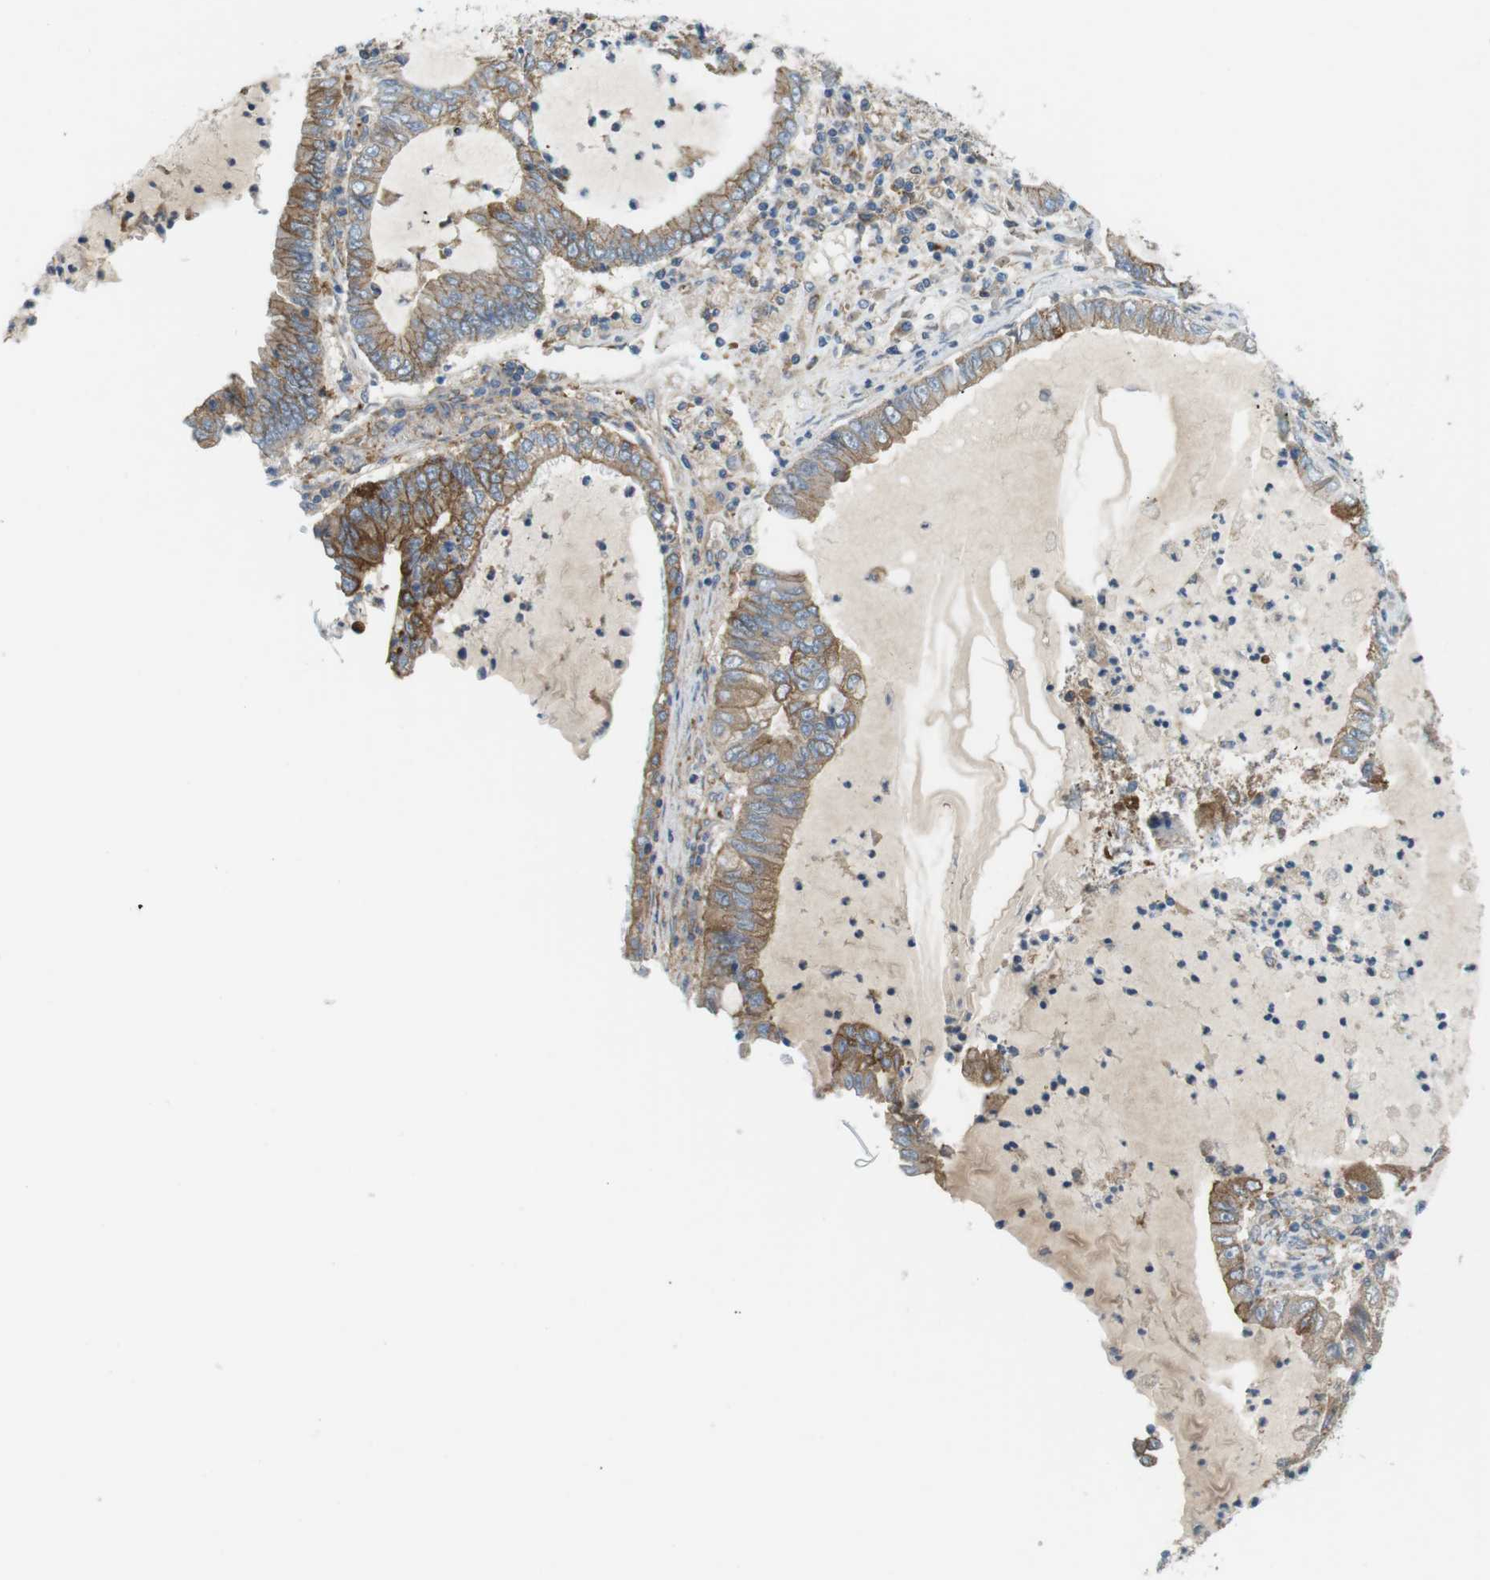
{"staining": {"intensity": "moderate", "quantity": ">75%", "location": "cytoplasmic/membranous"}, "tissue": "lung cancer", "cell_type": "Tumor cells", "image_type": "cancer", "snomed": [{"axis": "morphology", "description": "Adenocarcinoma, NOS"}, {"axis": "topography", "description": "Lung"}], "caption": "Human lung cancer (adenocarcinoma) stained for a protein (brown) displays moderate cytoplasmic/membranous positive positivity in about >75% of tumor cells.", "gene": "PEPD", "patient": {"sex": "female", "age": 51}}